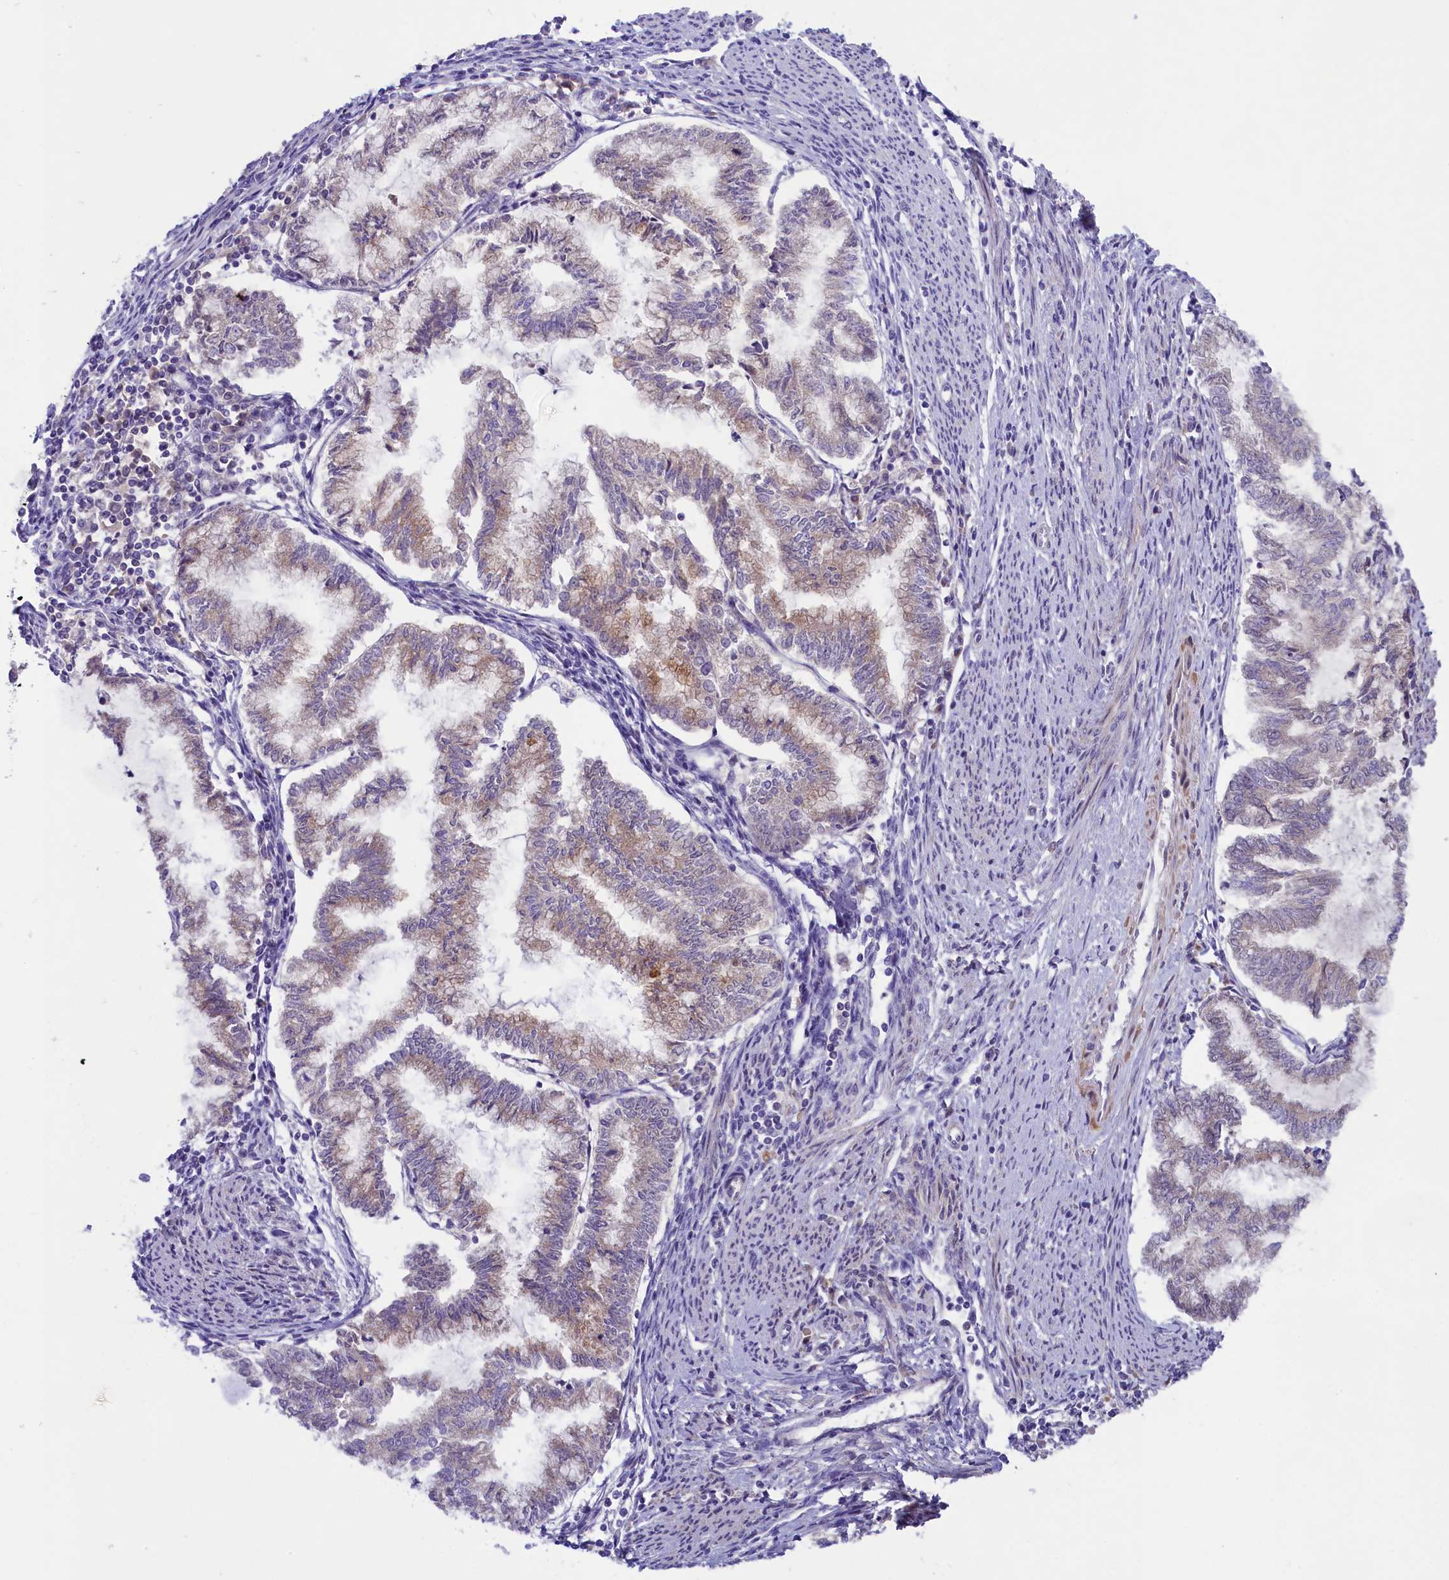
{"staining": {"intensity": "weak", "quantity": "25%-75%", "location": "cytoplasmic/membranous"}, "tissue": "endometrial cancer", "cell_type": "Tumor cells", "image_type": "cancer", "snomed": [{"axis": "morphology", "description": "Adenocarcinoma, NOS"}, {"axis": "topography", "description": "Endometrium"}], "caption": "Endometrial cancer (adenocarcinoma) tissue shows weak cytoplasmic/membranous expression in approximately 25%-75% of tumor cells, visualized by immunohistochemistry. Nuclei are stained in blue.", "gene": "COG8", "patient": {"sex": "female", "age": 79}}